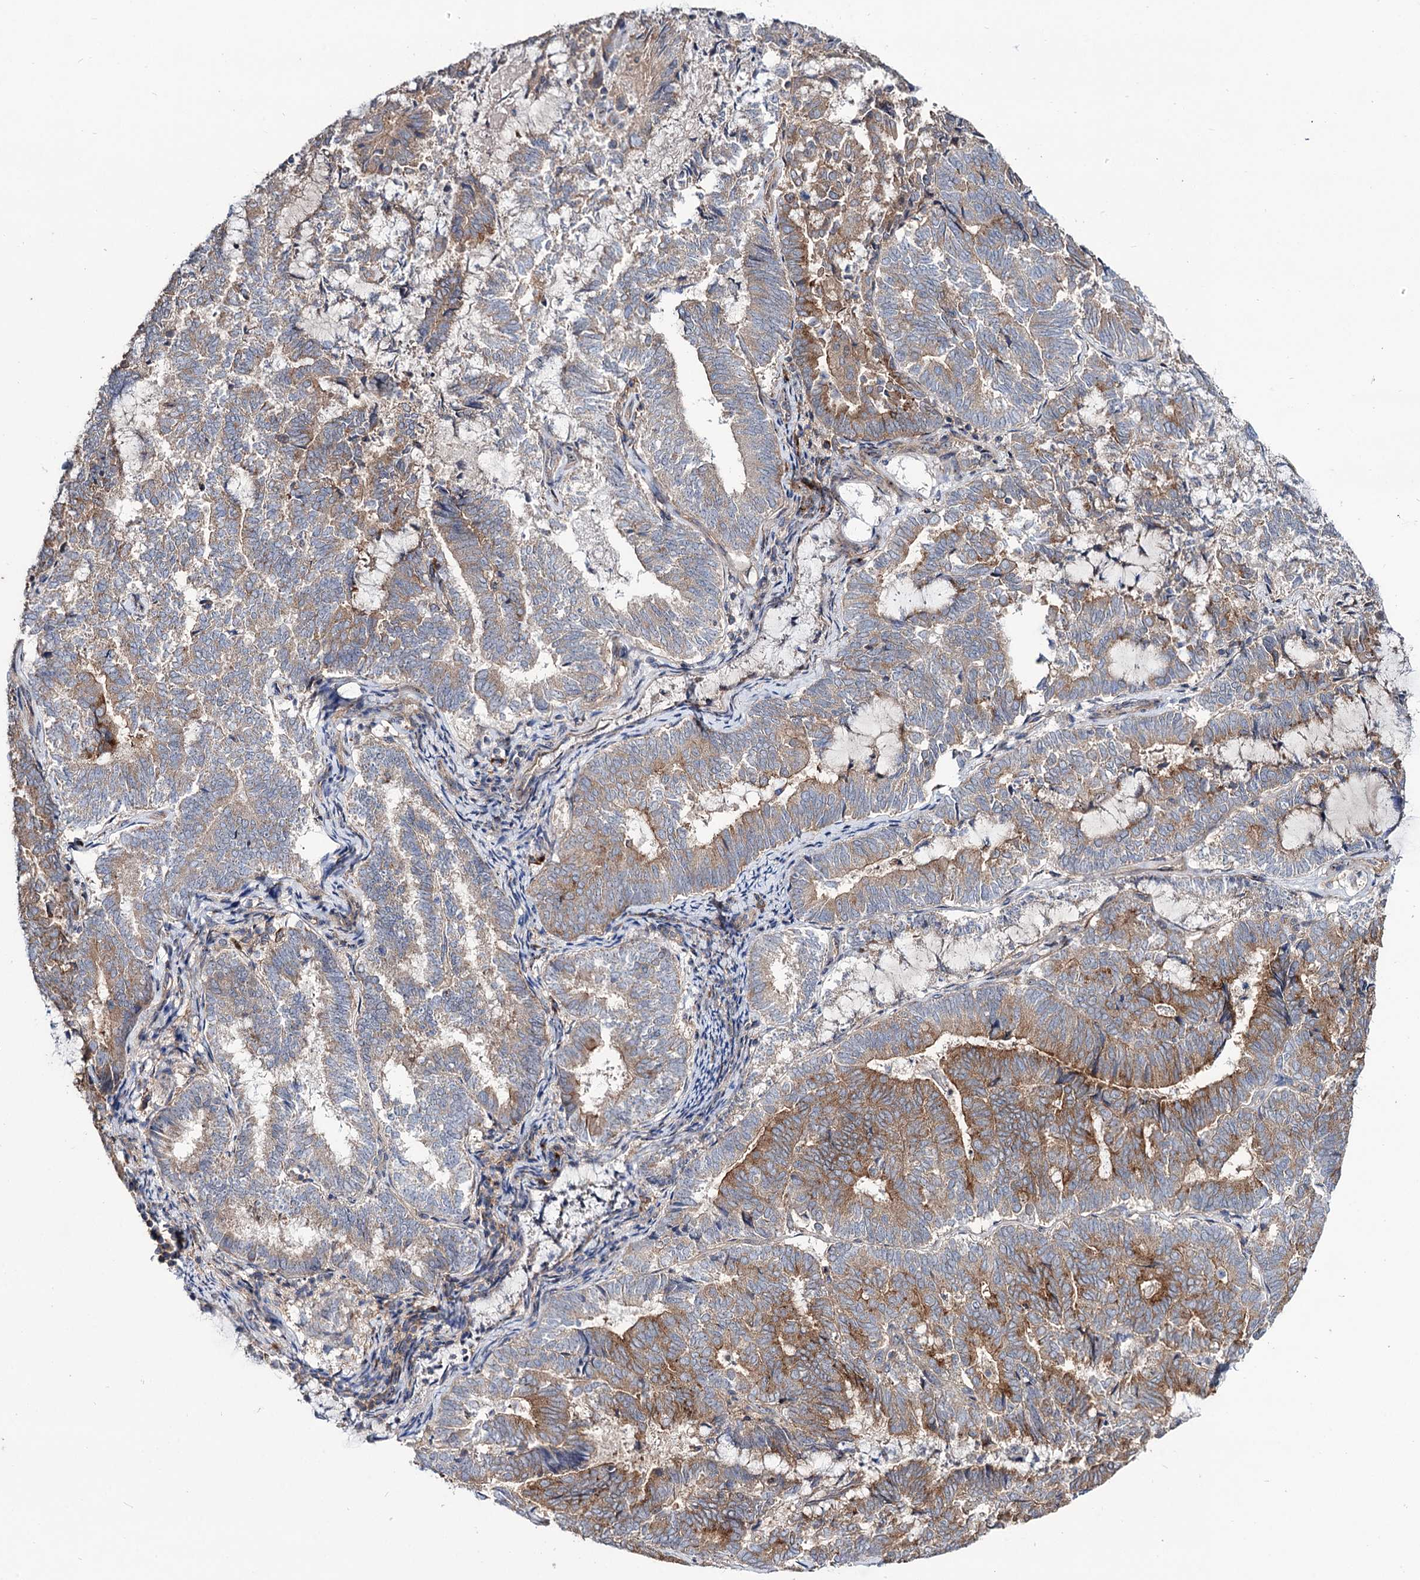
{"staining": {"intensity": "moderate", "quantity": "25%-75%", "location": "cytoplasmic/membranous"}, "tissue": "endometrial cancer", "cell_type": "Tumor cells", "image_type": "cancer", "snomed": [{"axis": "morphology", "description": "Adenocarcinoma, NOS"}, {"axis": "topography", "description": "Endometrium"}], "caption": "This micrograph demonstrates IHC staining of endometrial cancer (adenocarcinoma), with medium moderate cytoplasmic/membranous expression in approximately 25%-75% of tumor cells.", "gene": "SEC24A", "patient": {"sex": "female", "age": 80}}